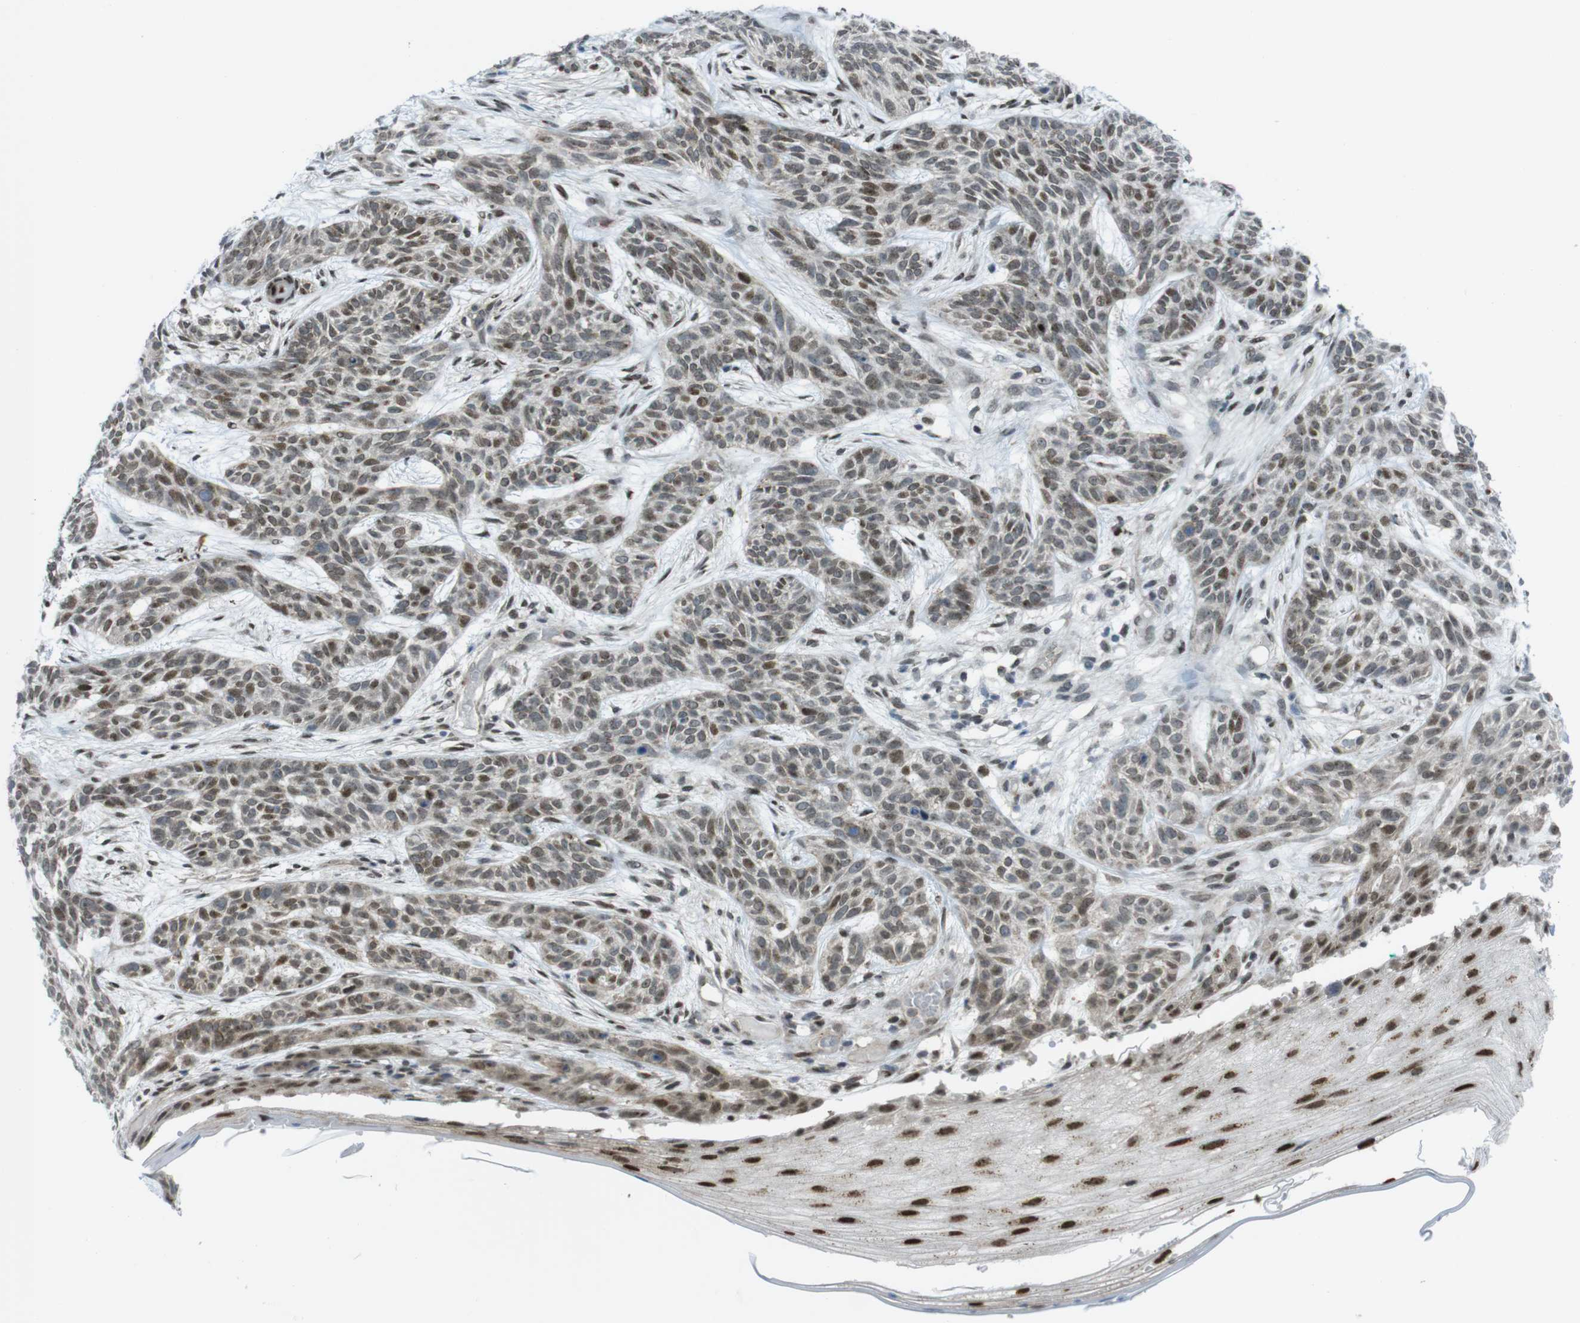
{"staining": {"intensity": "moderate", "quantity": ">75%", "location": "nuclear"}, "tissue": "skin cancer", "cell_type": "Tumor cells", "image_type": "cancer", "snomed": [{"axis": "morphology", "description": "Basal cell carcinoma"}, {"axis": "topography", "description": "Skin"}], "caption": "Protein analysis of skin basal cell carcinoma tissue demonstrates moderate nuclear positivity in about >75% of tumor cells.", "gene": "UBB", "patient": {"sex": "female", "age": 59}}